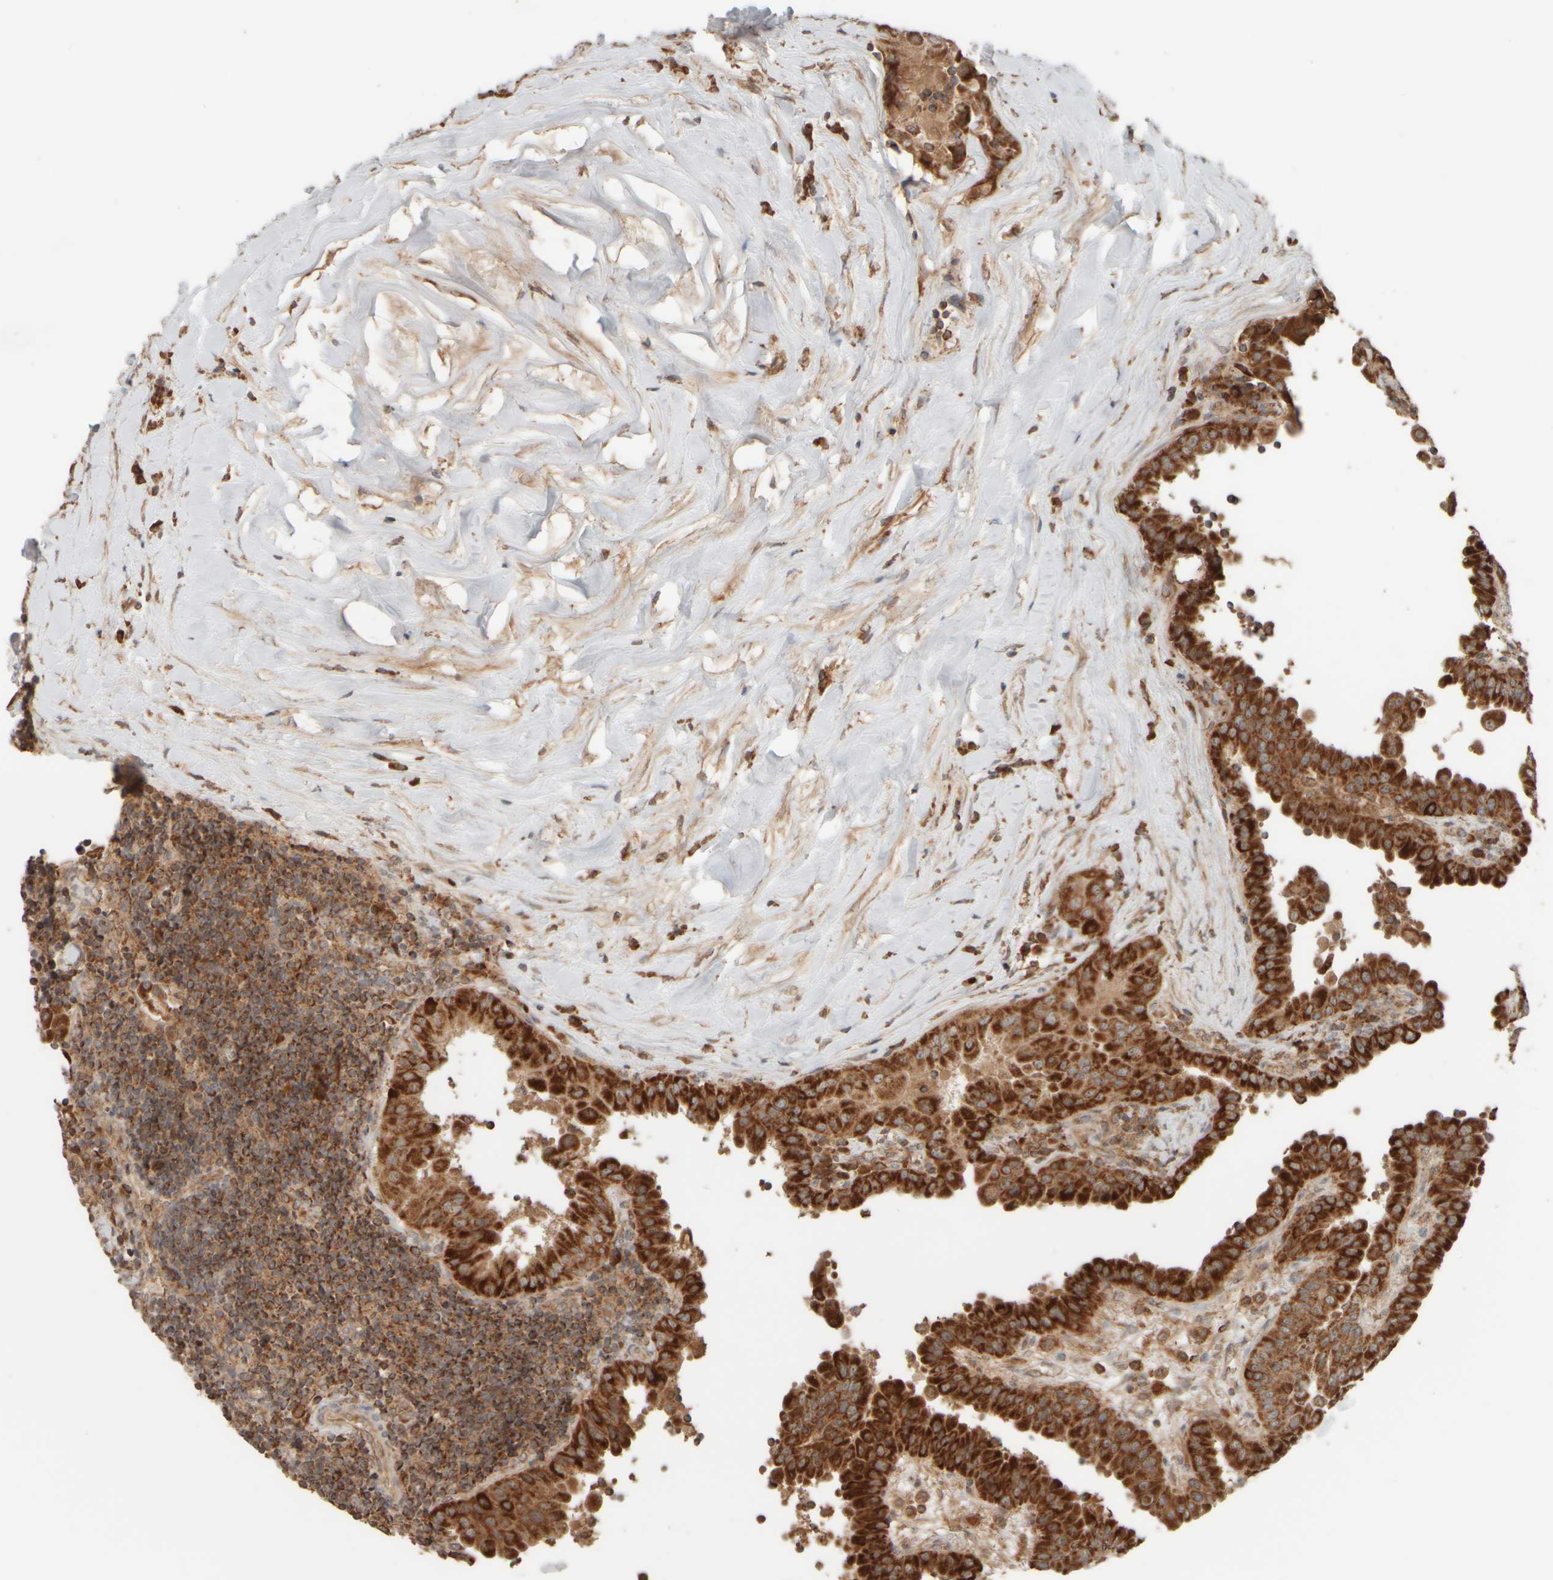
{"staining": {"intensity": "strong", "quantity": ">75%", "location": "cytoplasmic/membranous"}, "tissue": "thyroid cancer", "cell_type": "Tumor cells", "image_type": "cancer", "snomed": [{"axis": "morphology", "description": "Papillary adenocarcinoma, NOS"}, {"axis": "topography", "description": "Thyroid gland"}], "caption": "An image showing strong cytoplasmic/membranous positivity in approximately >75% of tumor cells in thyroid cancer (papillary adenocarcinoma), as visualized by brown immunohistochemical staining.", "gene": "EIF2B3", "patient": {"sex": "male", "age": 33}}